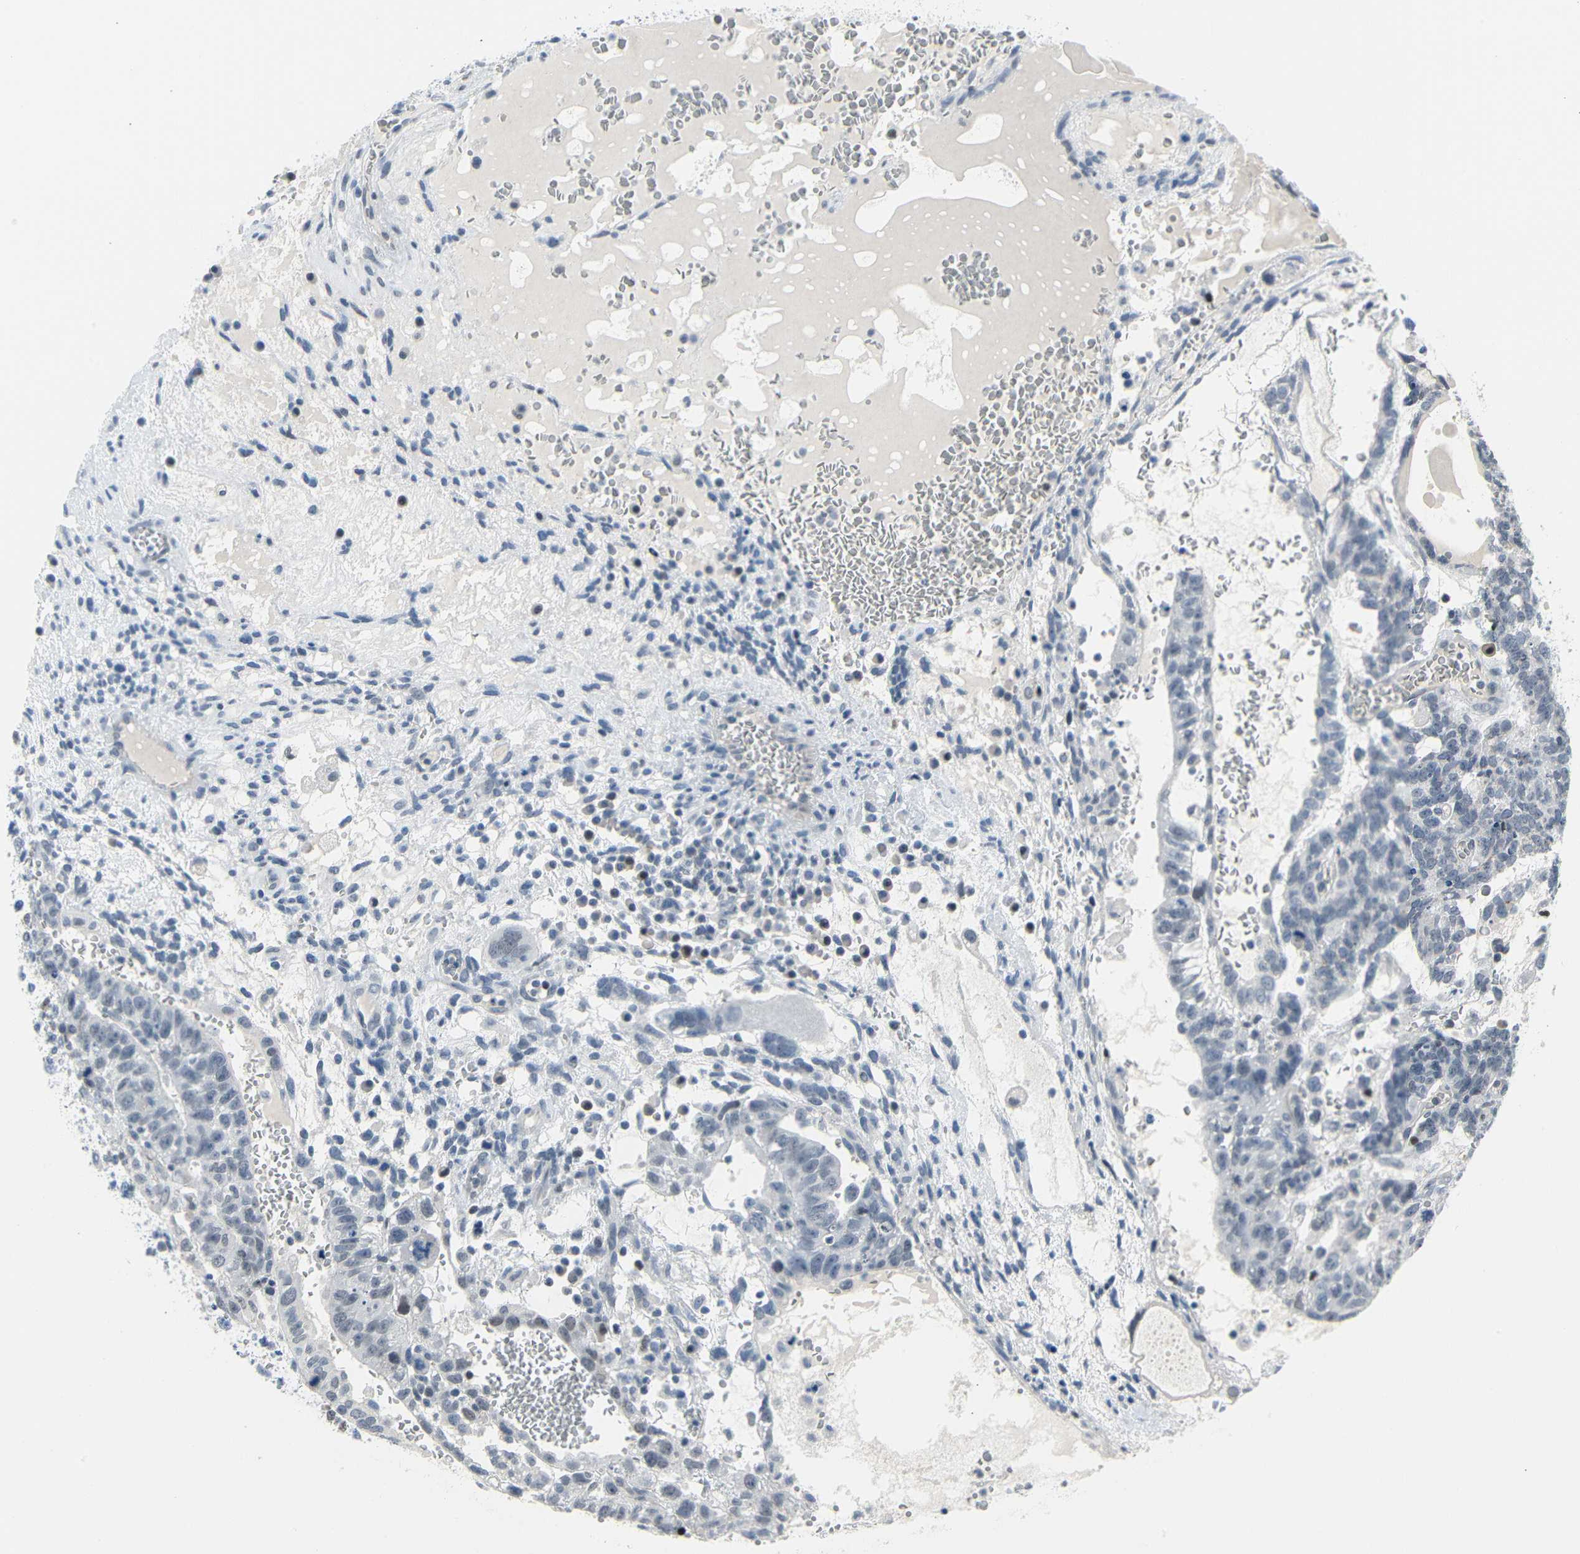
{"staining": {"intensity": "negative", "quantity": "none", "location": "none"}, "tissue": "testis cancer", "cell_type": "Tumor cells", "image_type": "cancer", "snomed": [{"axis": "morphology", "description": "Seminoma, NOS"}, {"axis": "morphology", "description": "Carcinoma, Embryonal, NOS"}, {"axis": "topography", "description": "Testis"}], "caption": "Tumor cells are negative for brown protein staining in testis cancer (seminoma).", "gene": "IMPG2", "patient": {"sex": "male", "age": 52}}